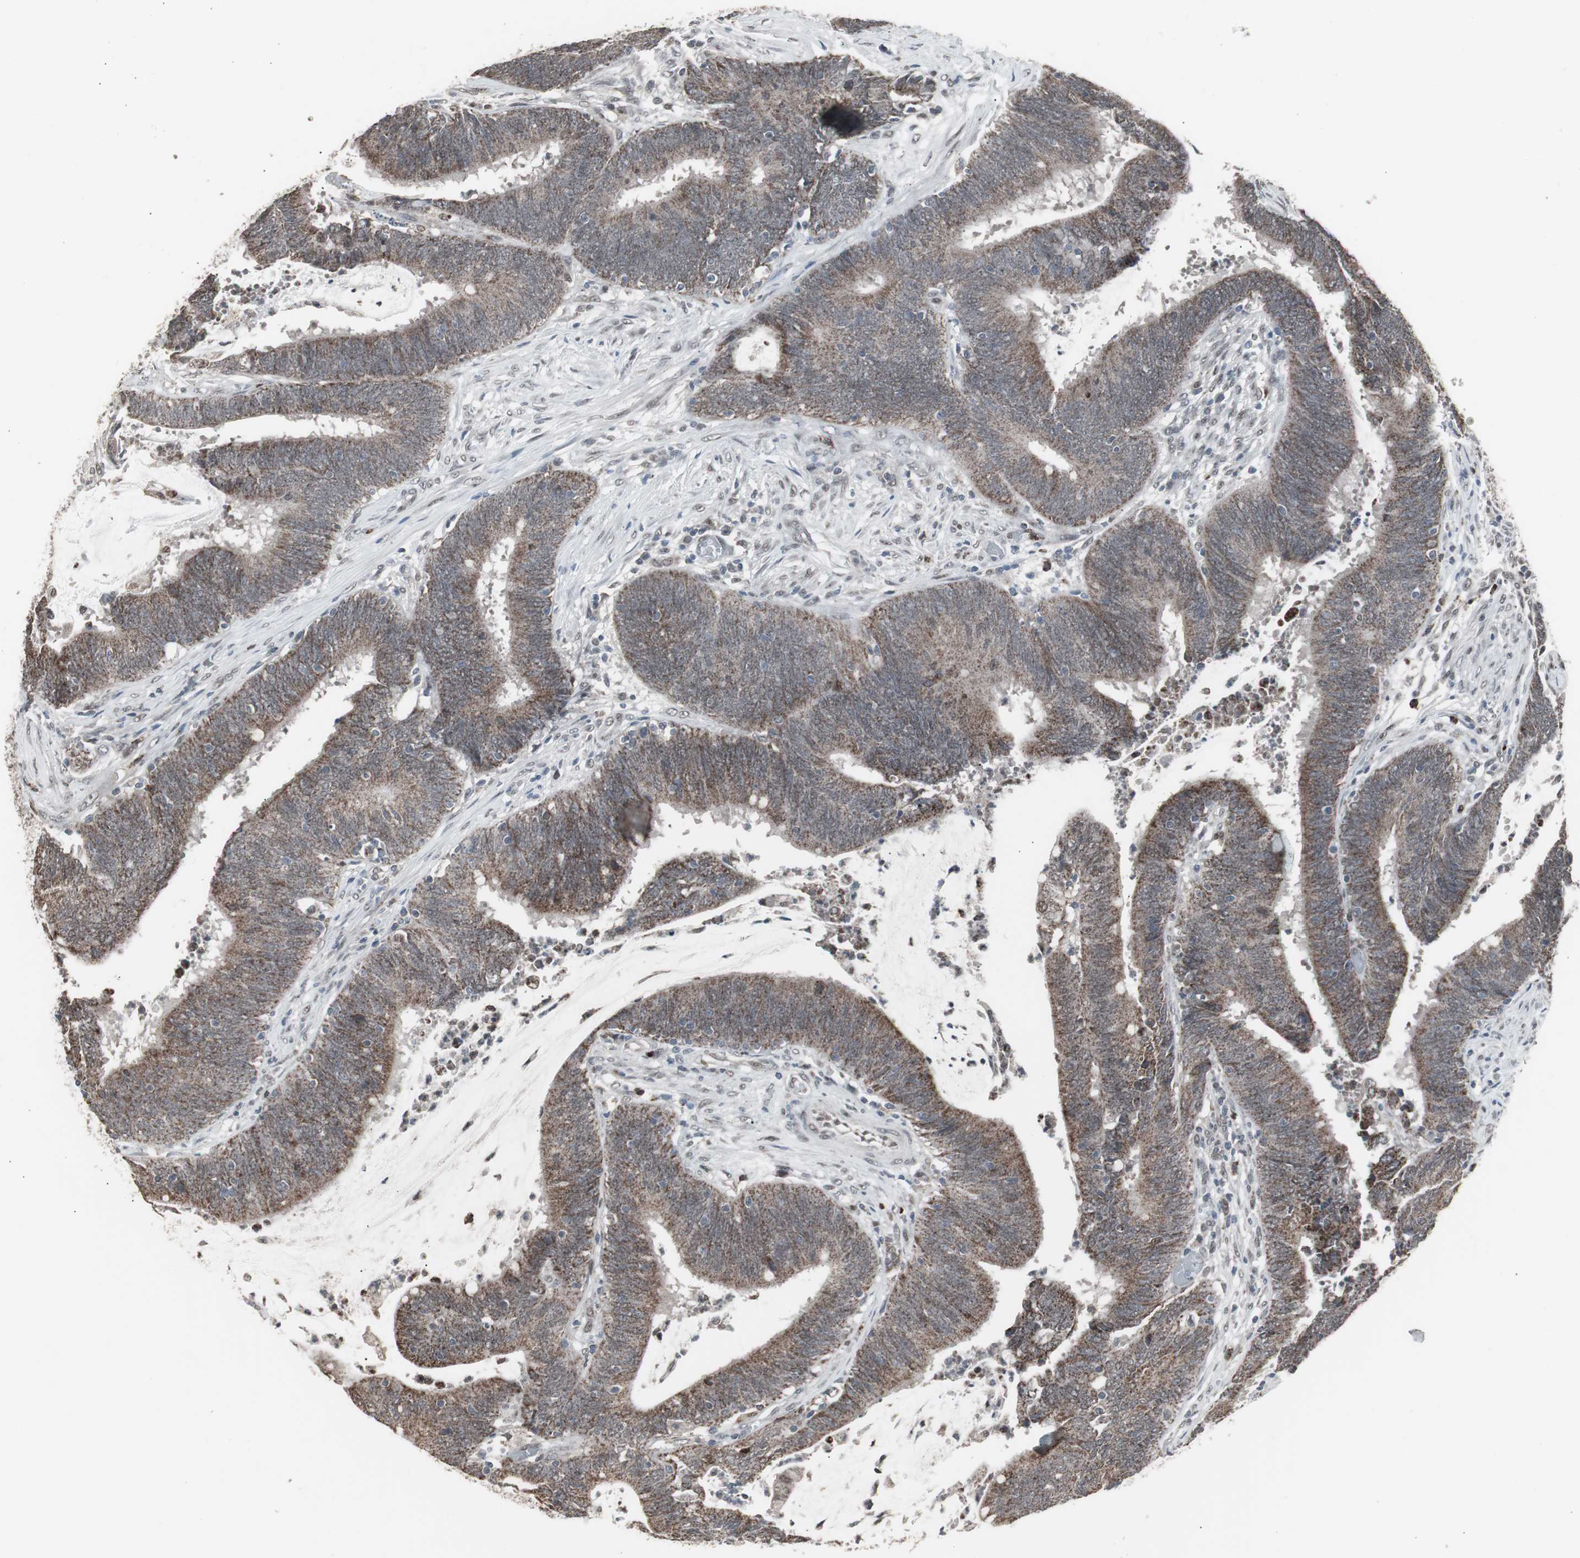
{"staining": {"intensity": "moderate", "quantity": "25%-75%", "location": "cytoplasmic/membranous"}, "tissue": "colorectal cancer", "cell_type": "Tumor cells", "image_type": "cancer", "snomed": [{"axis": "morphology", "description": "Adenocarcinoma, NOS"}, {"axis": "topography", "description": "Rectum"}], "caption": "DAB (3,3'-diaminobenzidine) immunohistochemical staining of human adenocarcinoma (colorectal) reveals moderate cytoplasmic/membranous protein staining in approximately 25%-75% of tumor cells. (IHC, brightfield microscopy, high magnification).", "gene": "RXRA", "patient": {"sex": "female", "age": 66}}